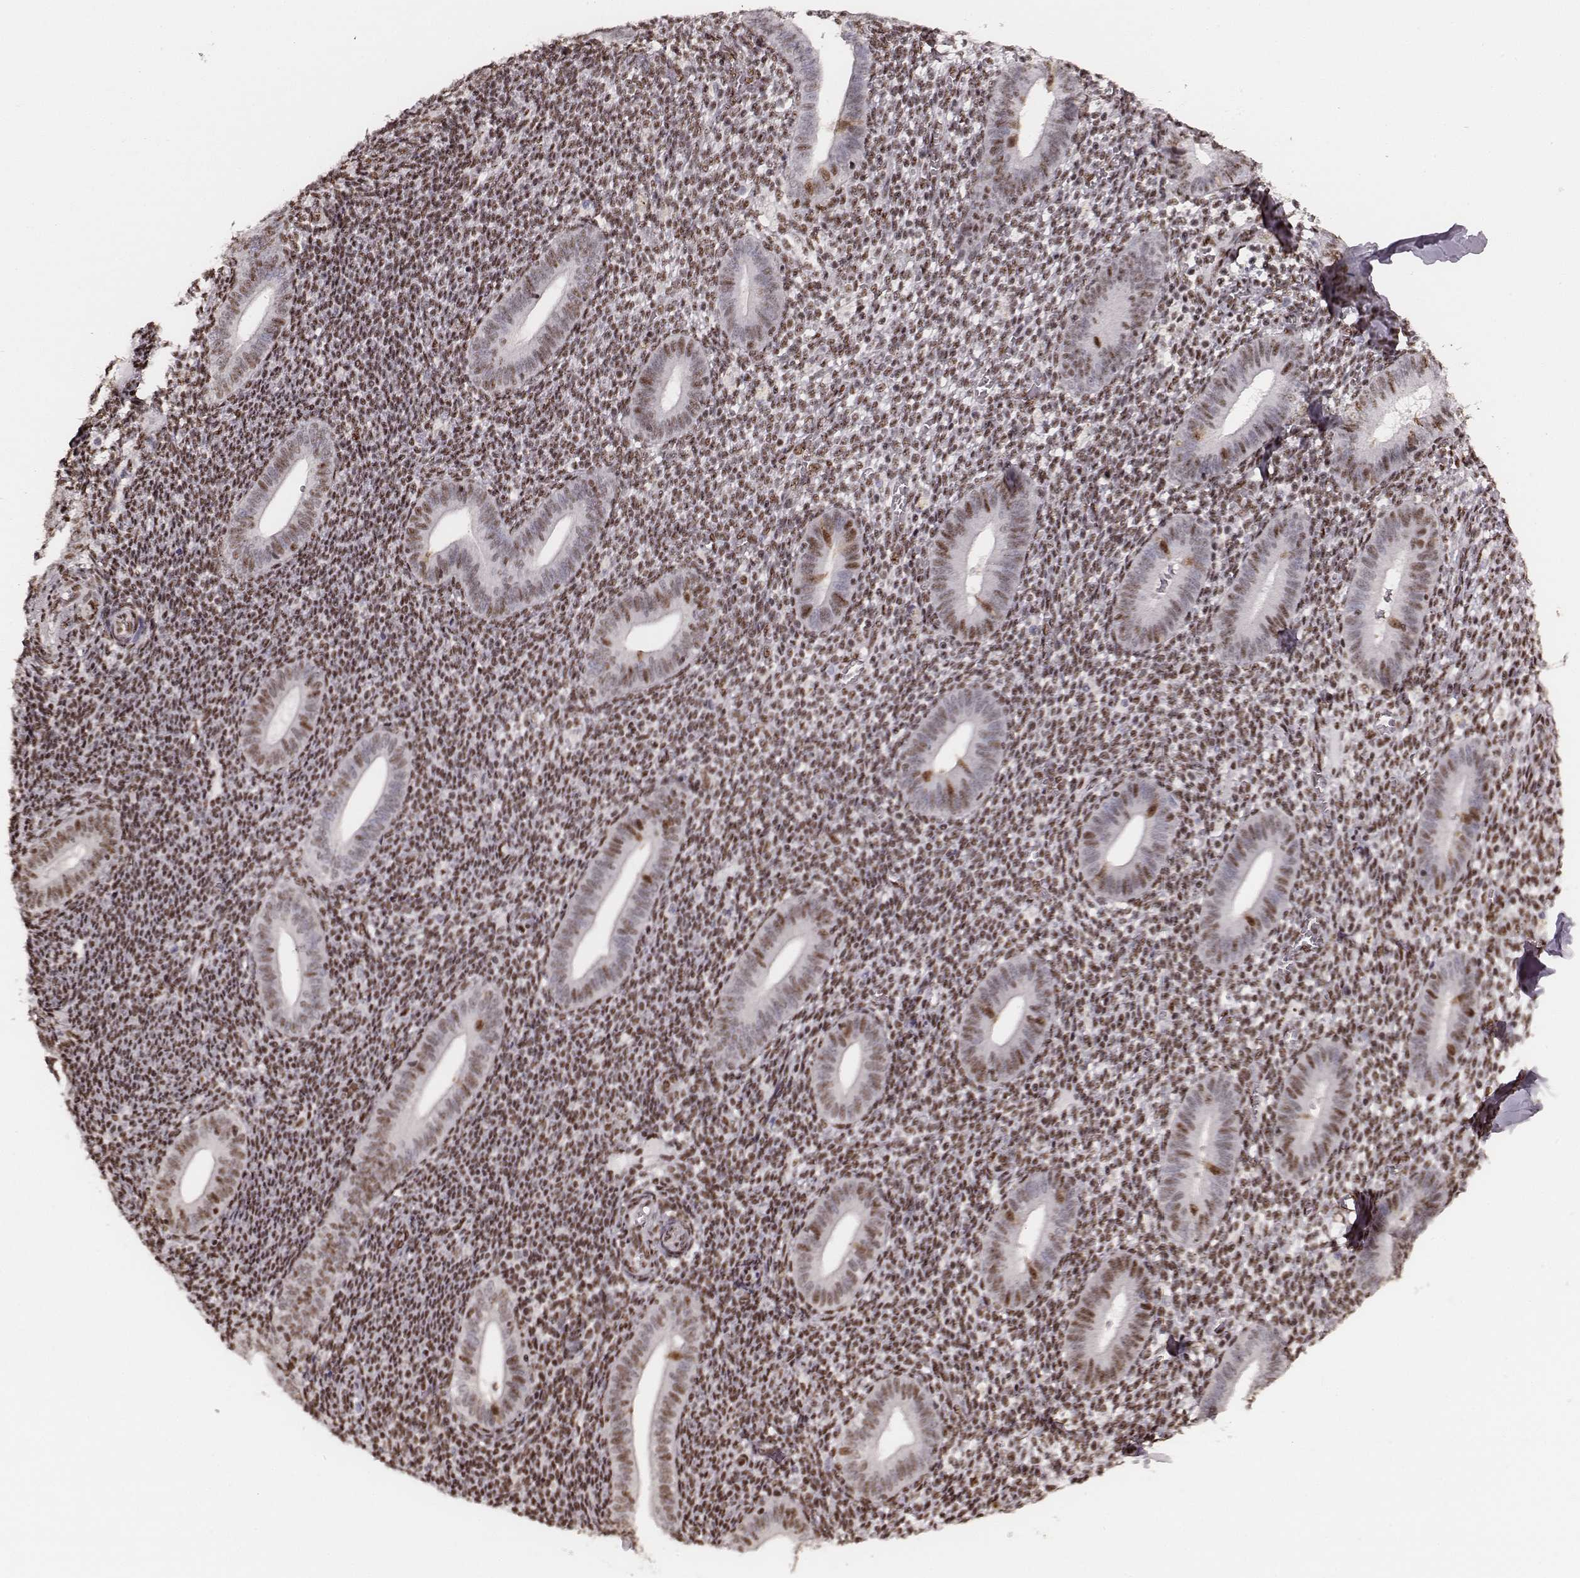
{"staining": {"intensity": "moderate", "quantity": "25%-75%", "location": "nuclear"}, "tissue": "endometrium", "cell_type": "Cells in endometrial stroma", "image_type": "normal", "snomed": [{"axis": "morphology", "description": "Normal tissue, NOS"}, {"axis": "topography", "description": "Endometrium"}], "caption": "The immunohistochemical stain labels moderate nuclear expression in cells in endometrial stroma of normal endometrium.", "gene": "LUC7L", "patient": {"sex": "female", "age": 25}}